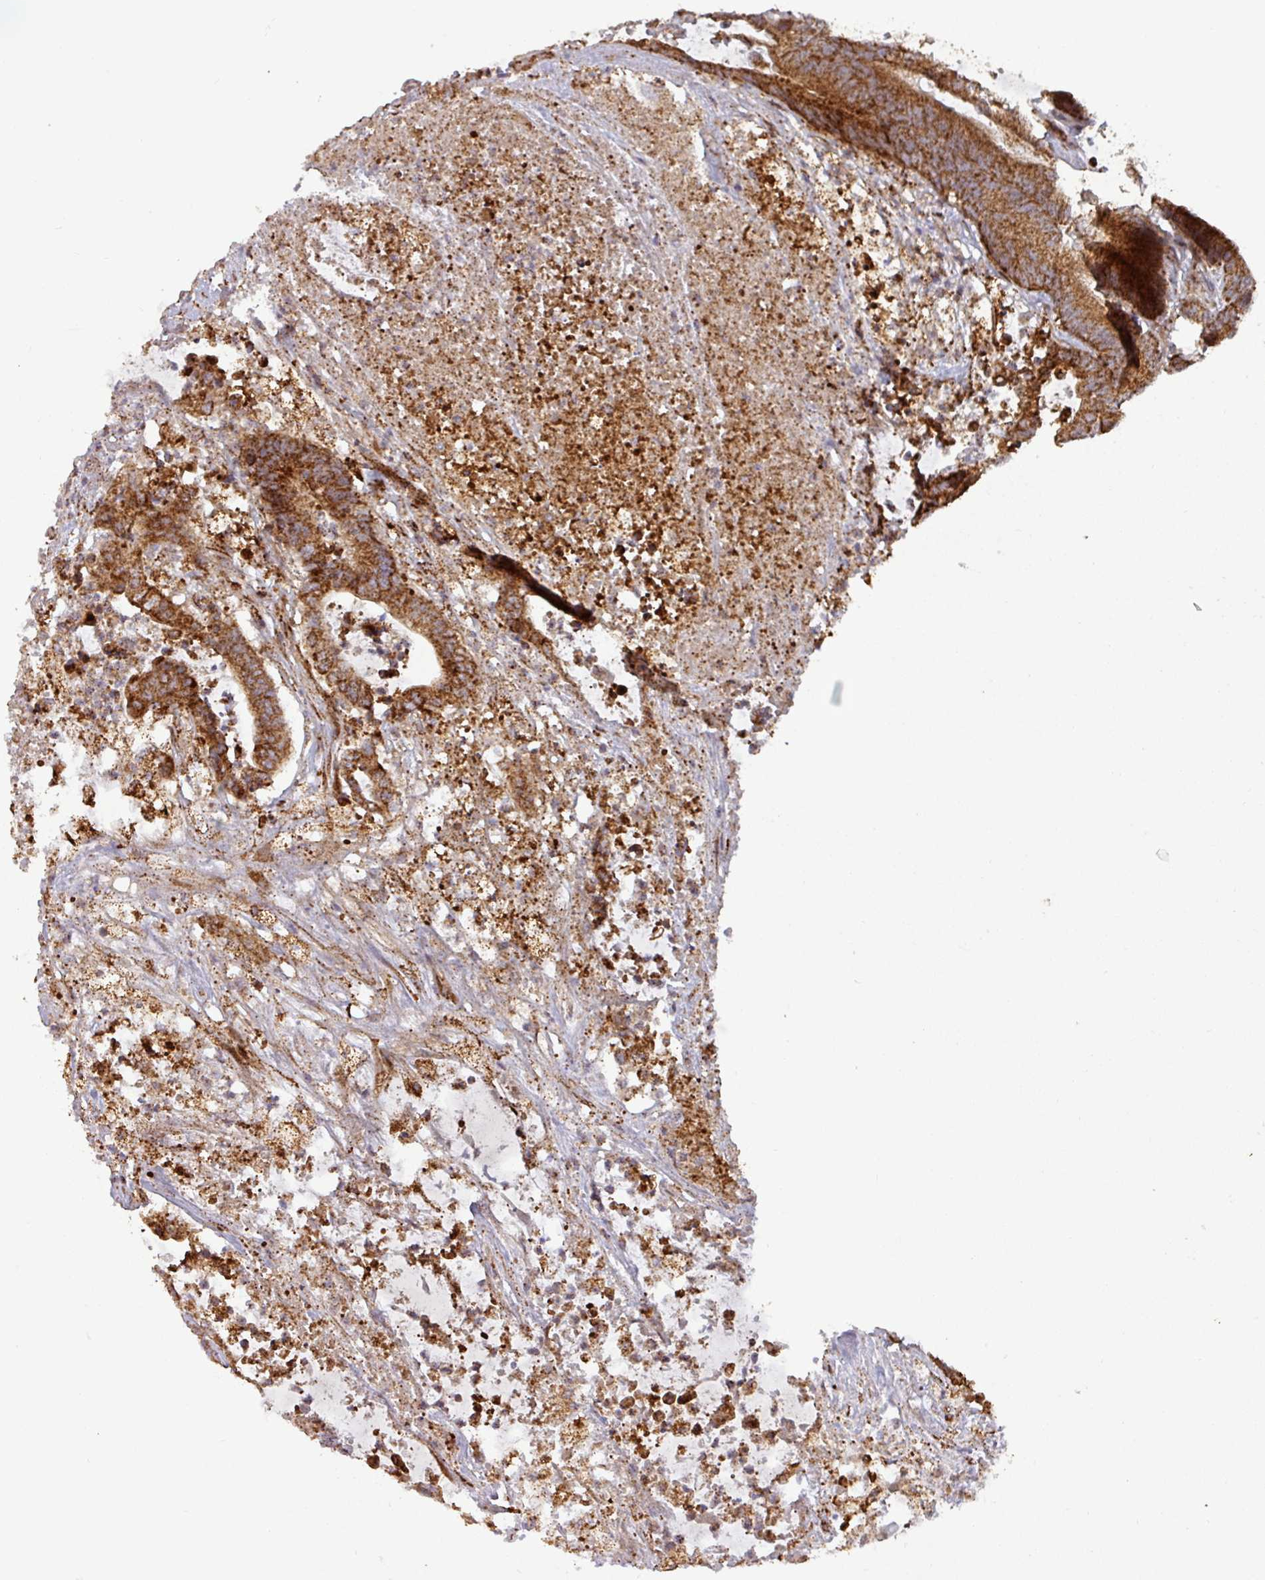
{"staining": {"intensity": "strong", "quantity": ">75%", "location": "cytoplasmic/membranous"}, "tissue": "colorectal cancer", "cell_type": "Tumor cells", "image_type": "cancer", "snomed": [{"axis": "morphology", "description": "Adenocarcinoma, NOS"}, {"axis": "topography", "description": "Colon"}], "caption": "Colorectal cancer was stained to show a protein in brown. There is high levels of strong cytoplasmic/membranous positivity in about >75% of tumor cells.", "gene": "GPD2", "patient": {"sex": "female", "age": 84}}